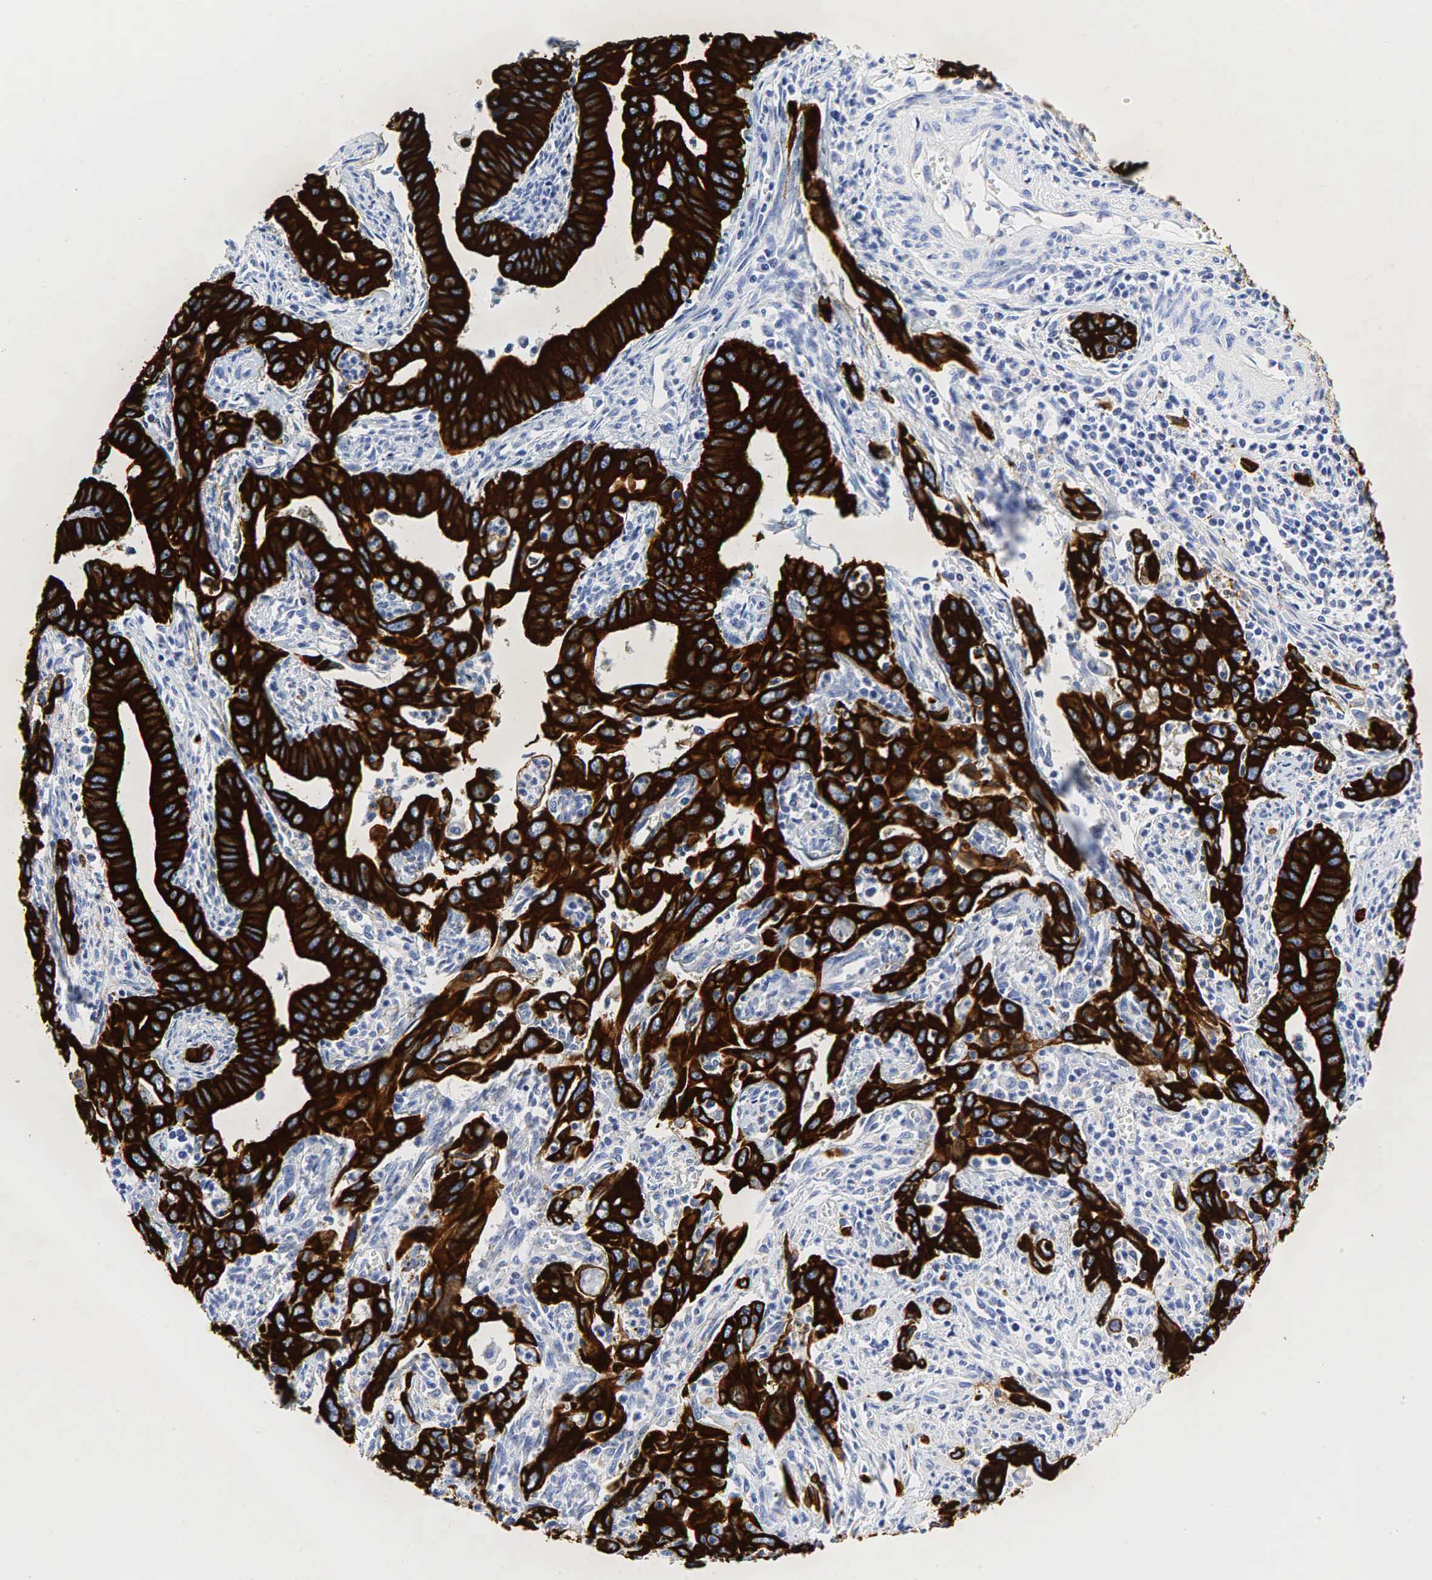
{"staining": {"intensity": "strong", "quantity": ">75%", "location": "cytoplasmic/membranous"}, "tissue": "cervical cancer", "cell_type": "Tumor cells", "image_type": "cancer", "snomed": [{"axis": "morphology", "description": "Normal tissue, NOS"}, {"axis": "morphology", "description": "Adenocarcinoma, NOS"}, {"axis": "topography", "description": "Cervix"}], "caption": "Protein staining of cervical cancer tissue reveals strong cytoplasmic/membranous staining in approximately >75% of tumor cells.", "gene": "KRT7", "patient": {"sex": "female", "age": 34}}